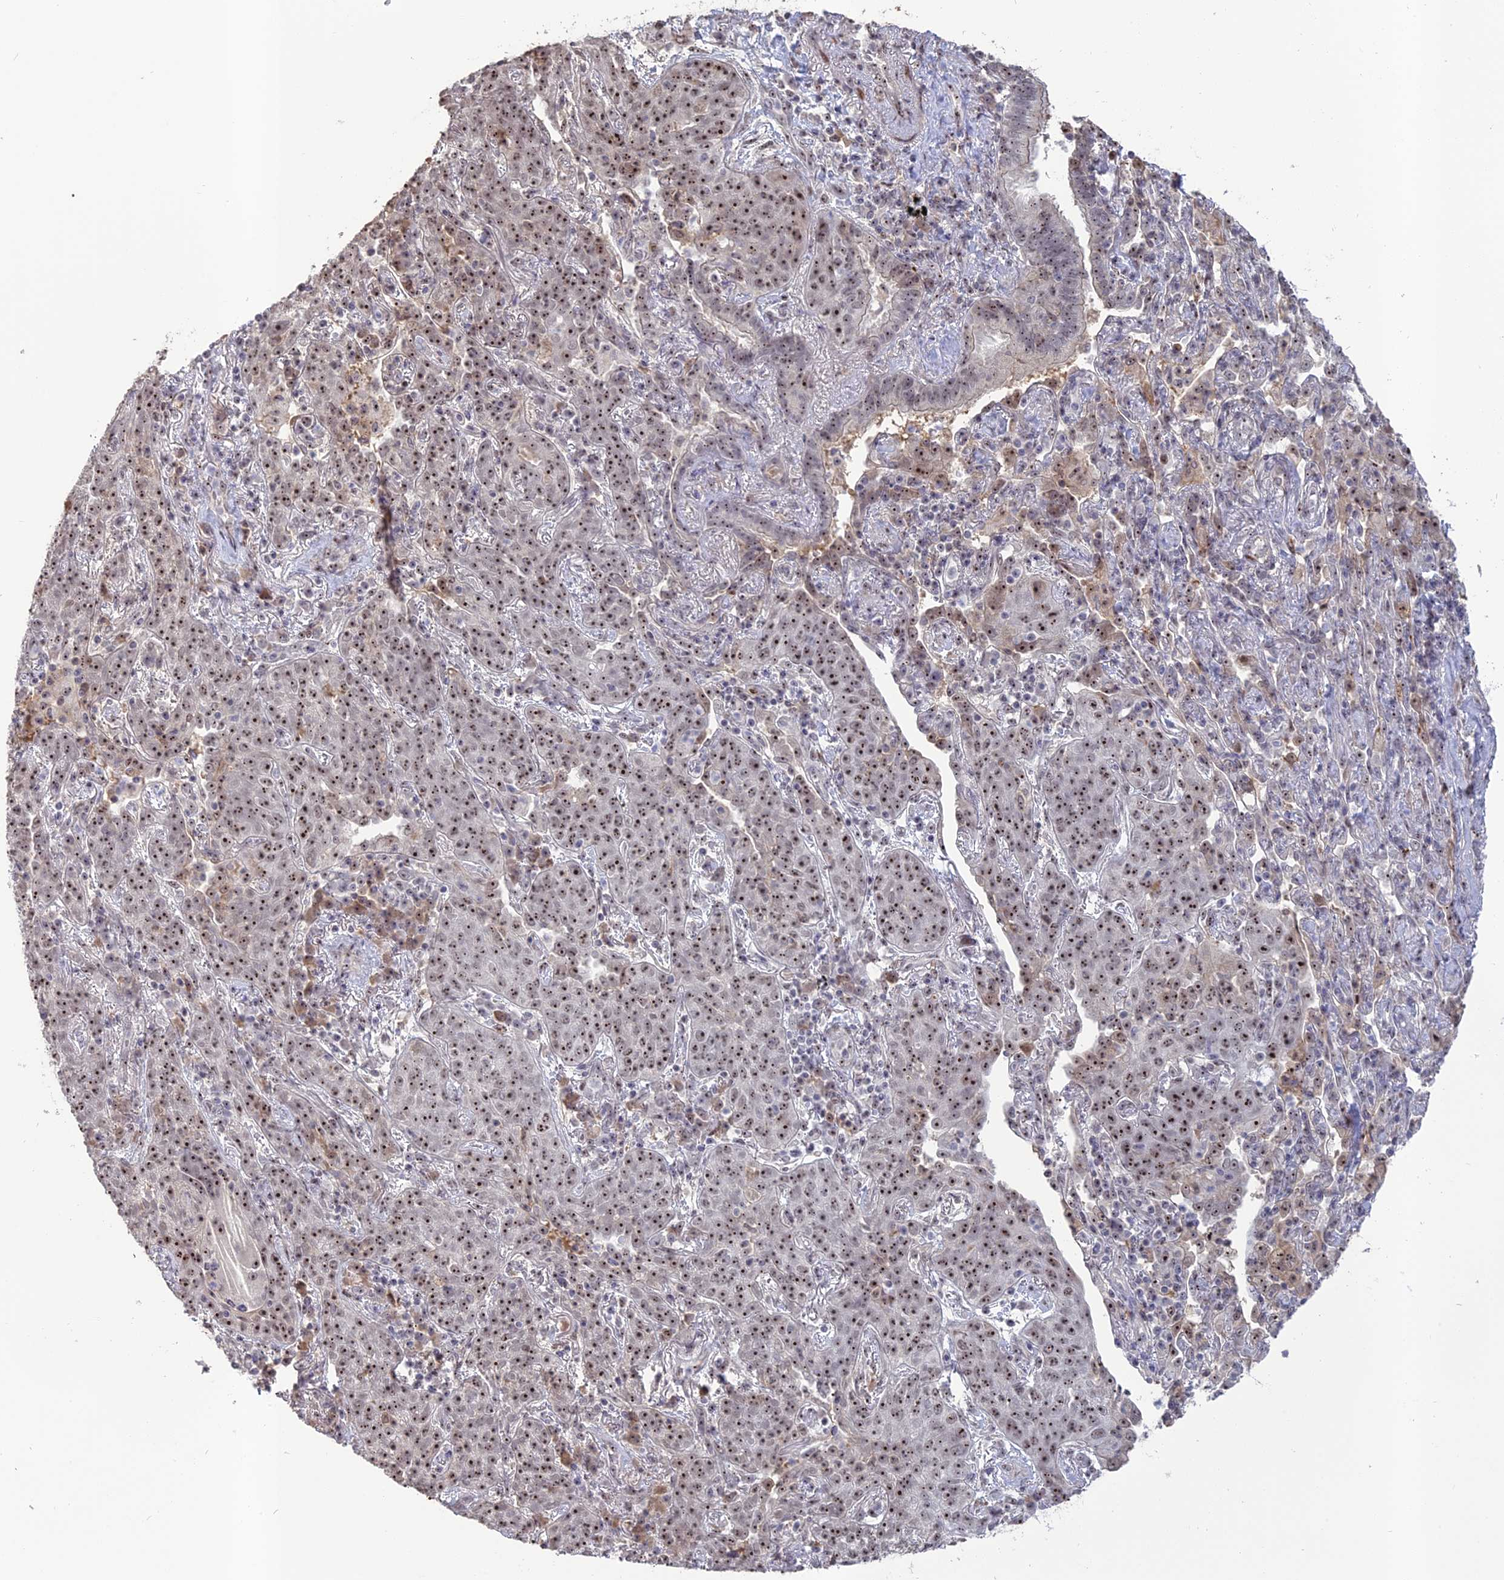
{"staining": {"intensity": "strong", "quantity": ">75%", "location": "nuclear"}, "tissue": "lung cancer", "cell_type": "Tumor cells", "image_type": "cancer", "snomed": [{"axis": "morphology", "description": "Squamous cell carcinoma, NOS"}, {"axis": "topography", "description": "Lung"}], "caption": "Strong nuclear protein positivity is present in approximately >75% of tumor cells in lung cancer (squamous cell carcinoma).", "gene": "FAM131A", "patient": {"sex": "female", "age": 70}}